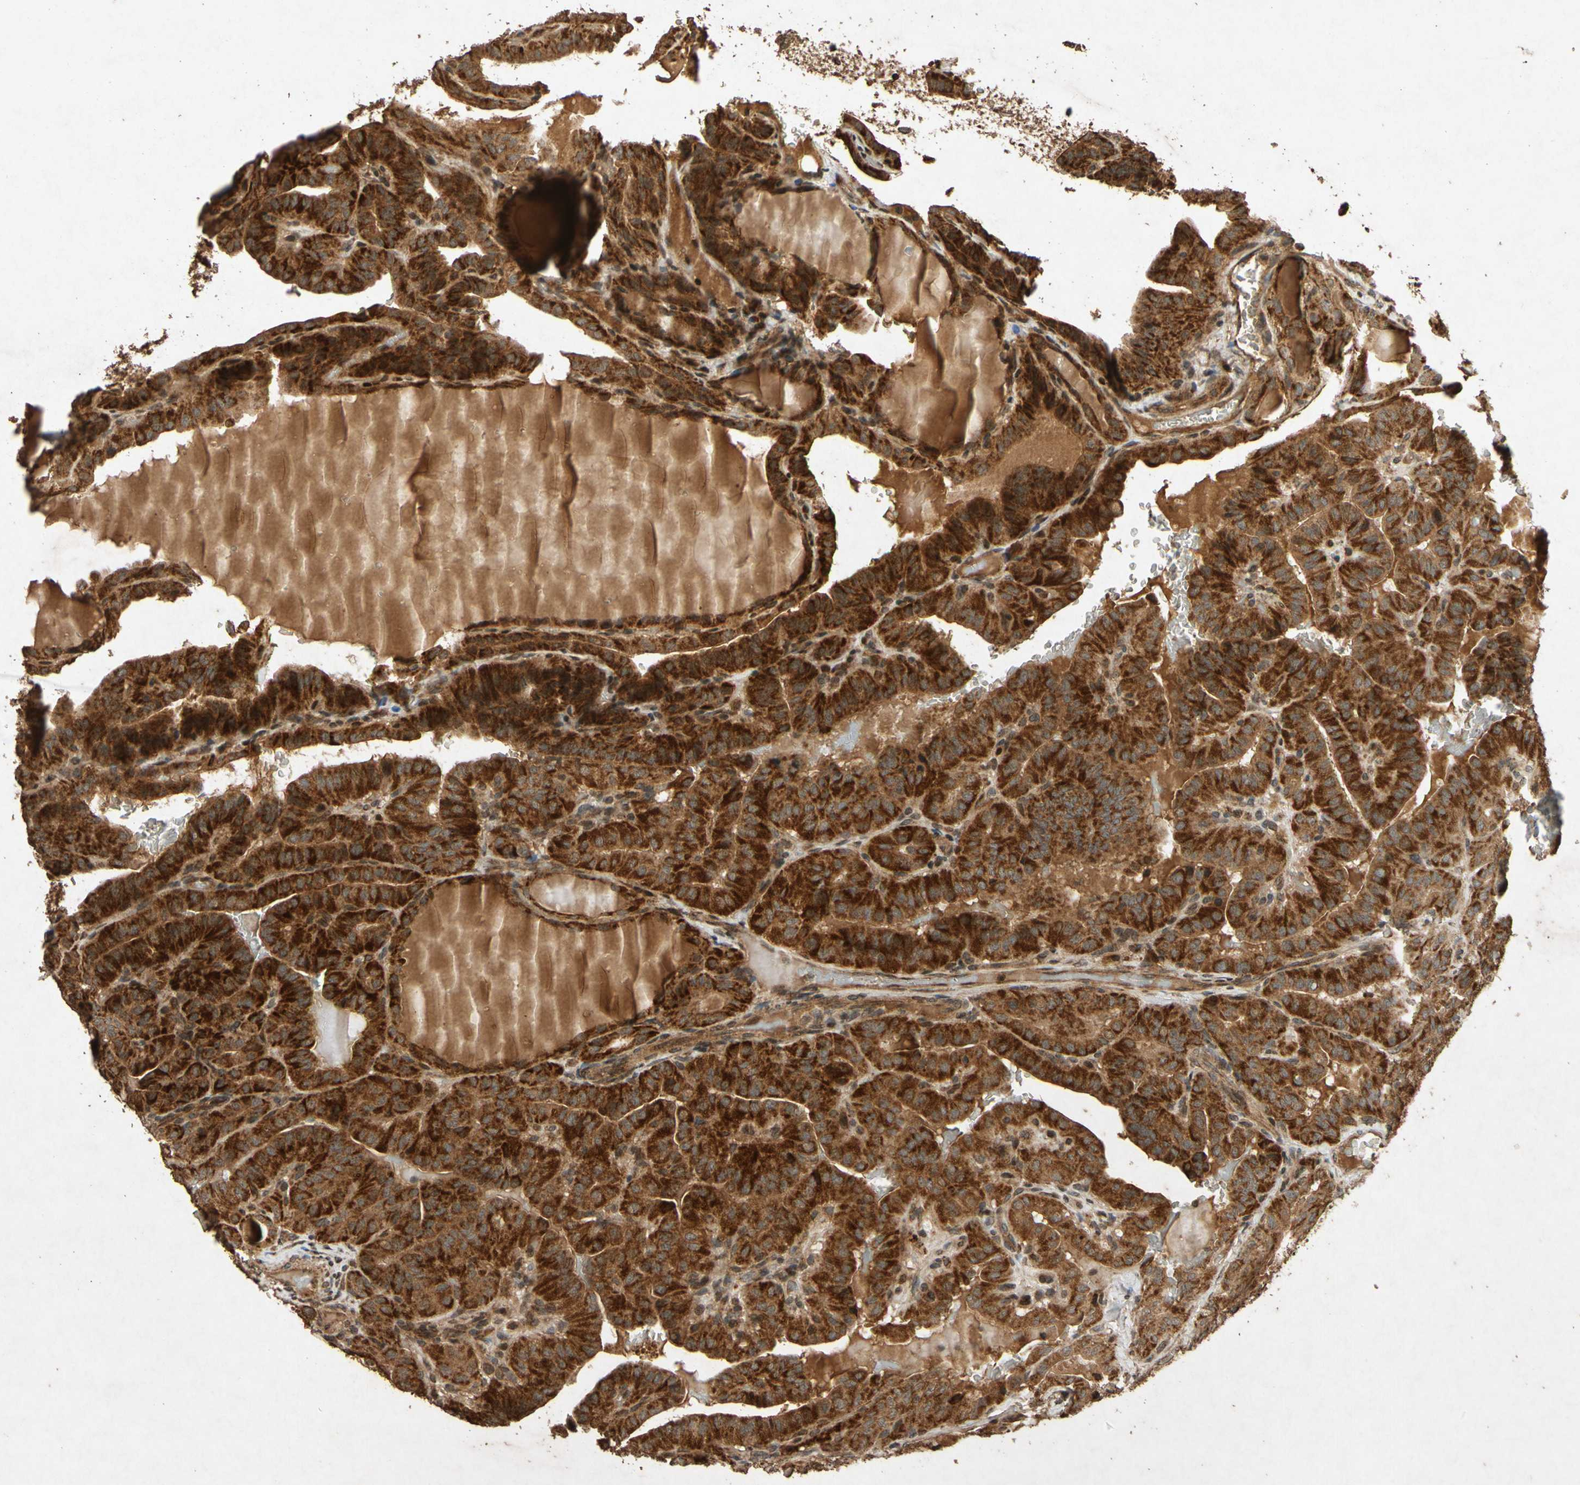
{"staining": {"intensity": "strong", "quantity": ">75%", "location": "cytoplasmic/membranous"}, "tissue": "thyroid cancer", "cell_type": "Tumor cells", "image_type": "cancer", "snomed": [{"axis": "morphology", "description": "Papillary adenocarcinoma, NOS"}, {"axis": "topography", "description": "Thyroid gland"}], "caption": "Thyroid papillary adenocarcinoma tissue demonstrates strong cytoplasmic/membranous positivity in approximately >75% of tumor cells", "gene": "TXN2", "patient": {"sex": "male", "age": 77}}